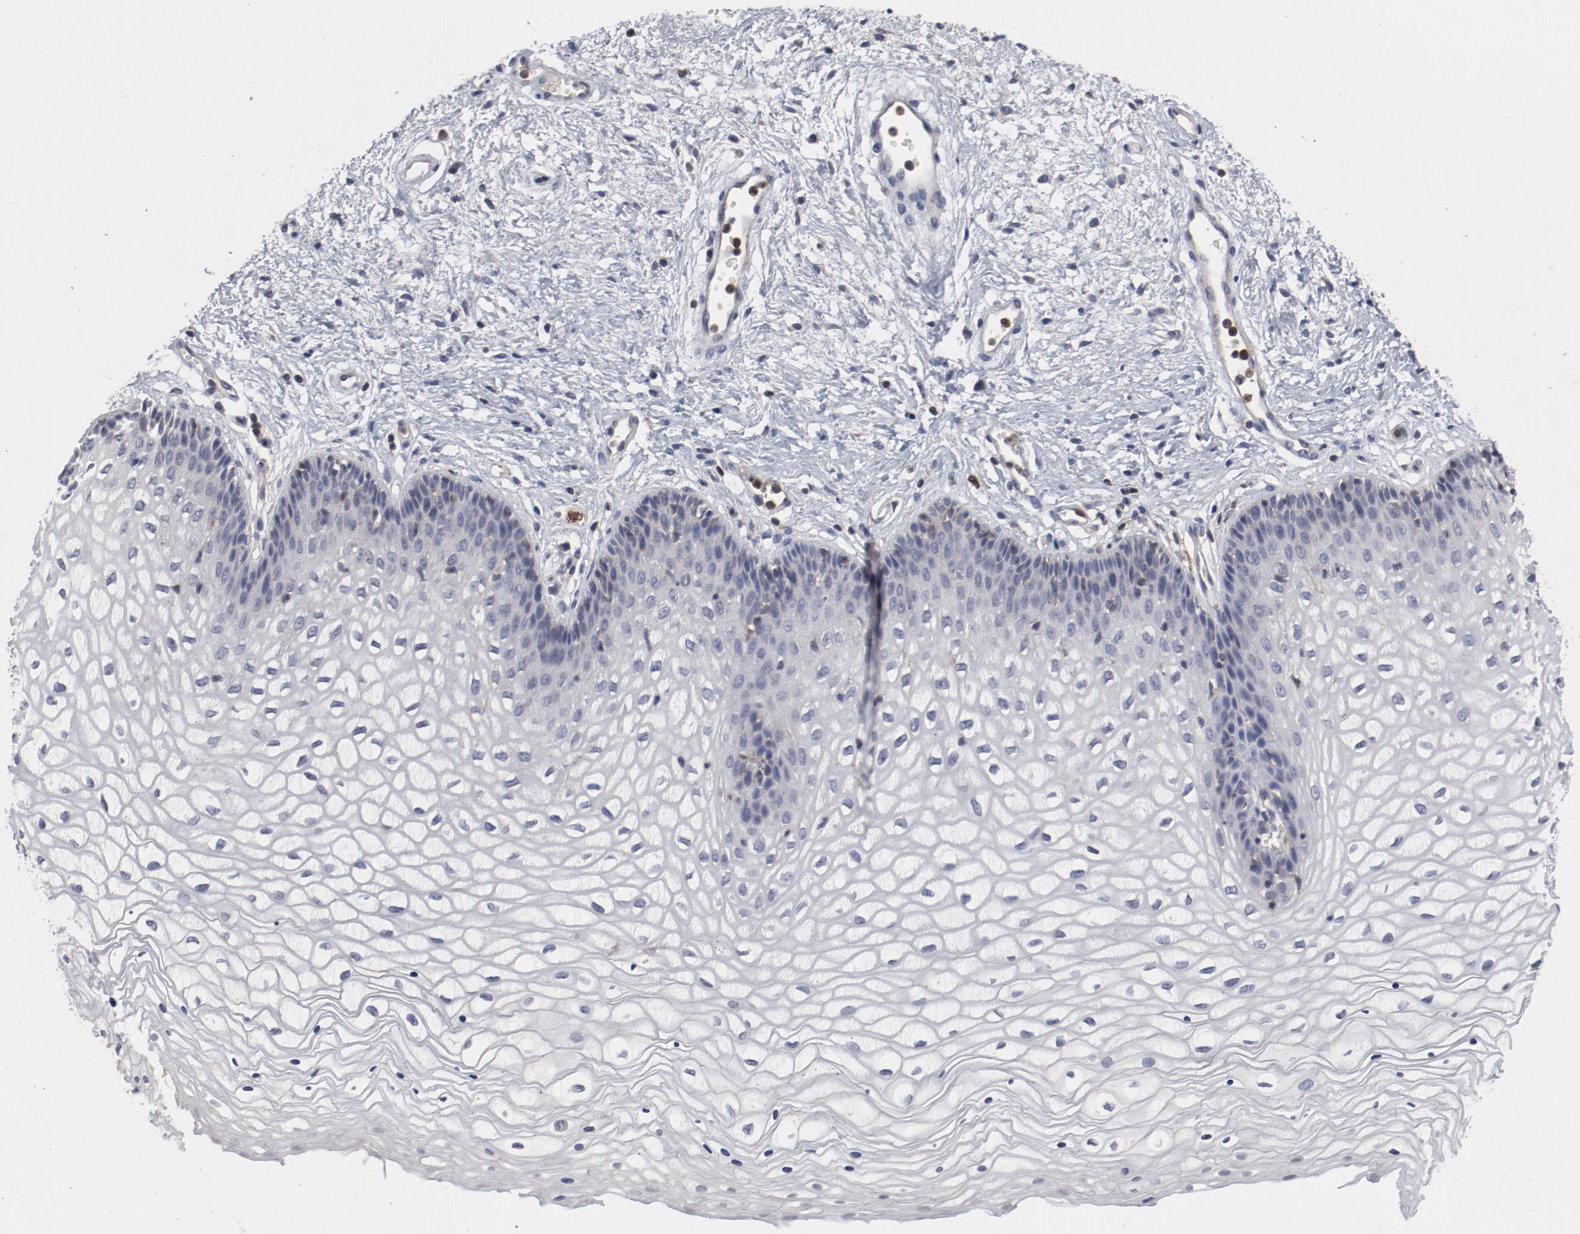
{"staining": {"intensity": "moderate", "quantity": "<25%", "location": "cytoplasmic/membranous"}, "tissue": "vagina", "cell_type": "Squamous epithelial cells", "image_type": "normal", "snomed": [{"axis": "morphology", "description": "Normal tissue, NOS"}, {"axis": "topography", "description": "Vagina"}], "caption": "Protein expression analysis of normal human vagina reveals moderate cytoplasmic/membranous staining in approximately <25% of squamous epithelial cells.", "gene": "CBL", "patient": {"sex": "female", "age": 34}}